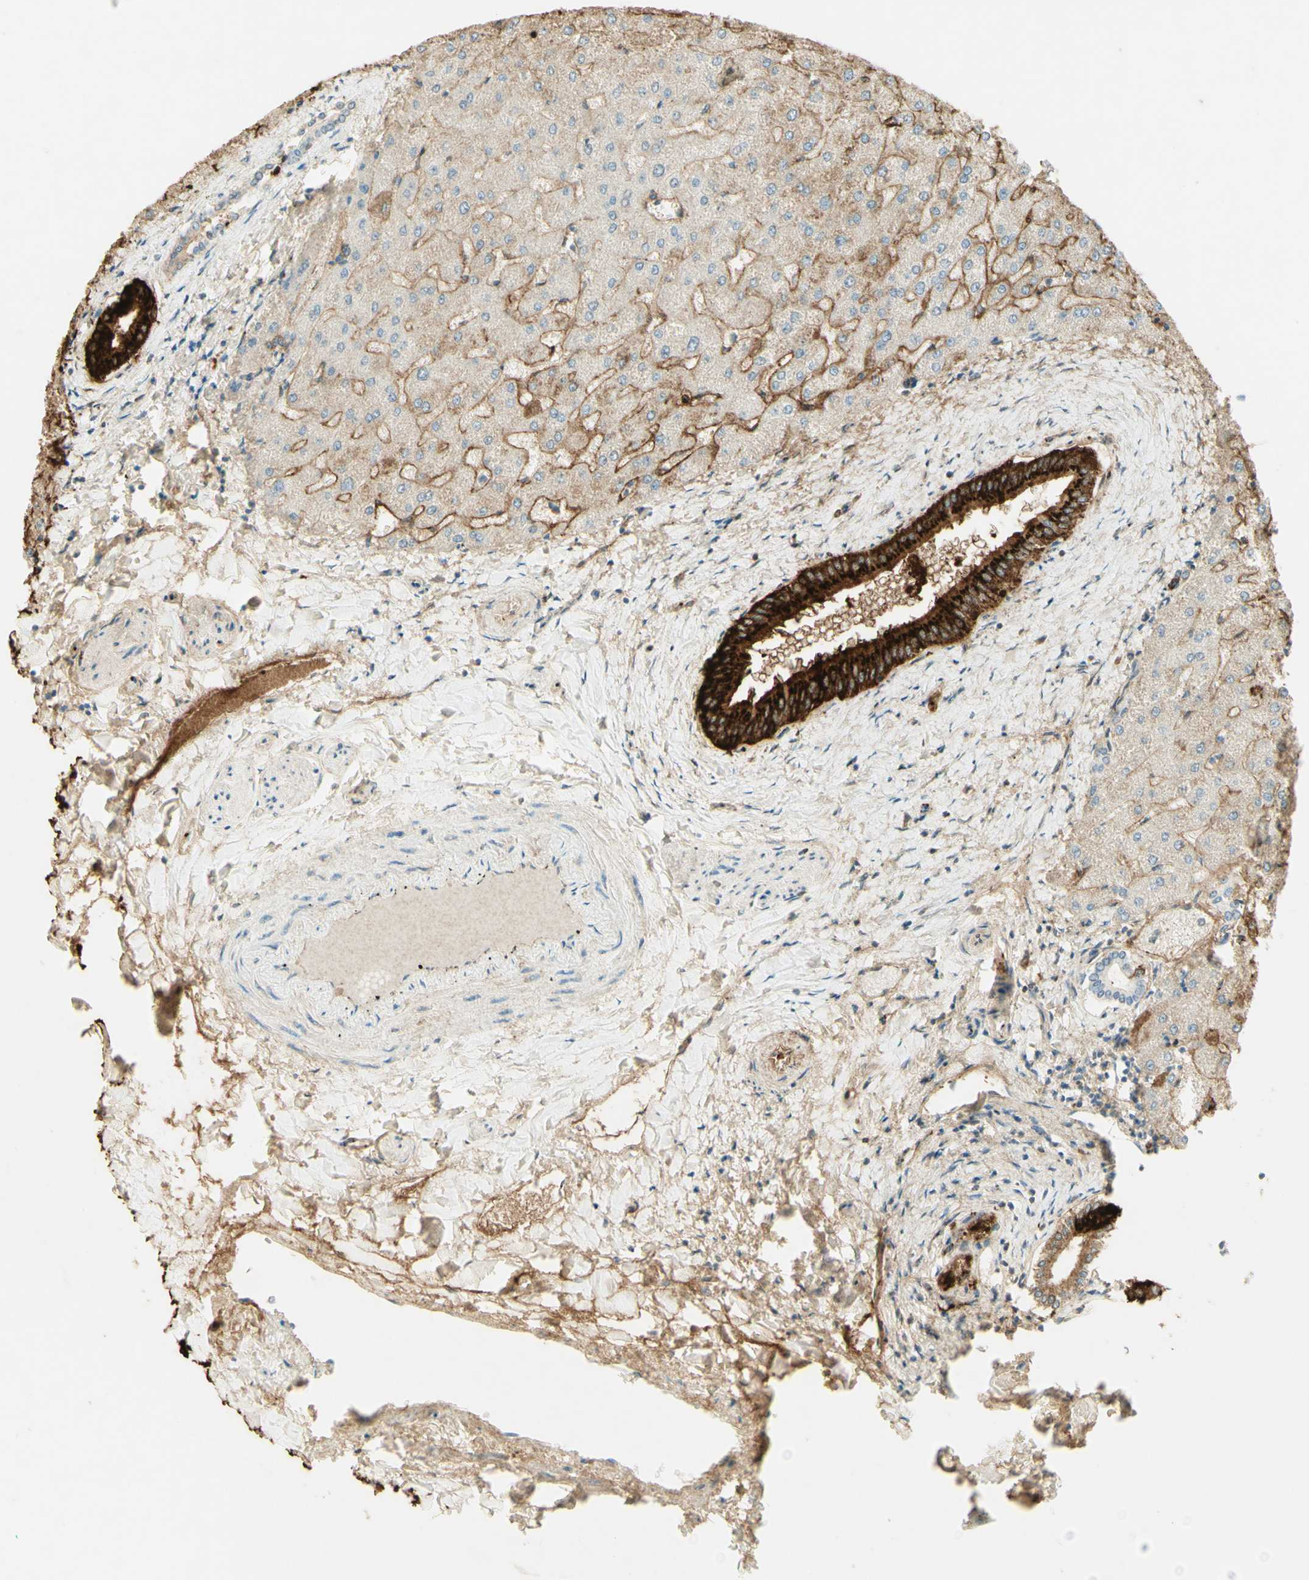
{"staining": {"intensity": "negative", "quantity": "none", "location": "none"}, "tissue": "liver", "cell_type": "Cholangiocytes", "image_type": "normal", "snomed": [{"axis": "morphology", "description": "Normal tissue, NOS"}, {"axis": "topography", "description": "Liver"}], "caption": "DAB (3,3'-diaminobenzidine) immunohistochemical staining of benign human liver displays no significant expression in cholangiocytes.", "gene": "TNN", "patient": {"sex": "female", "age": 32}}